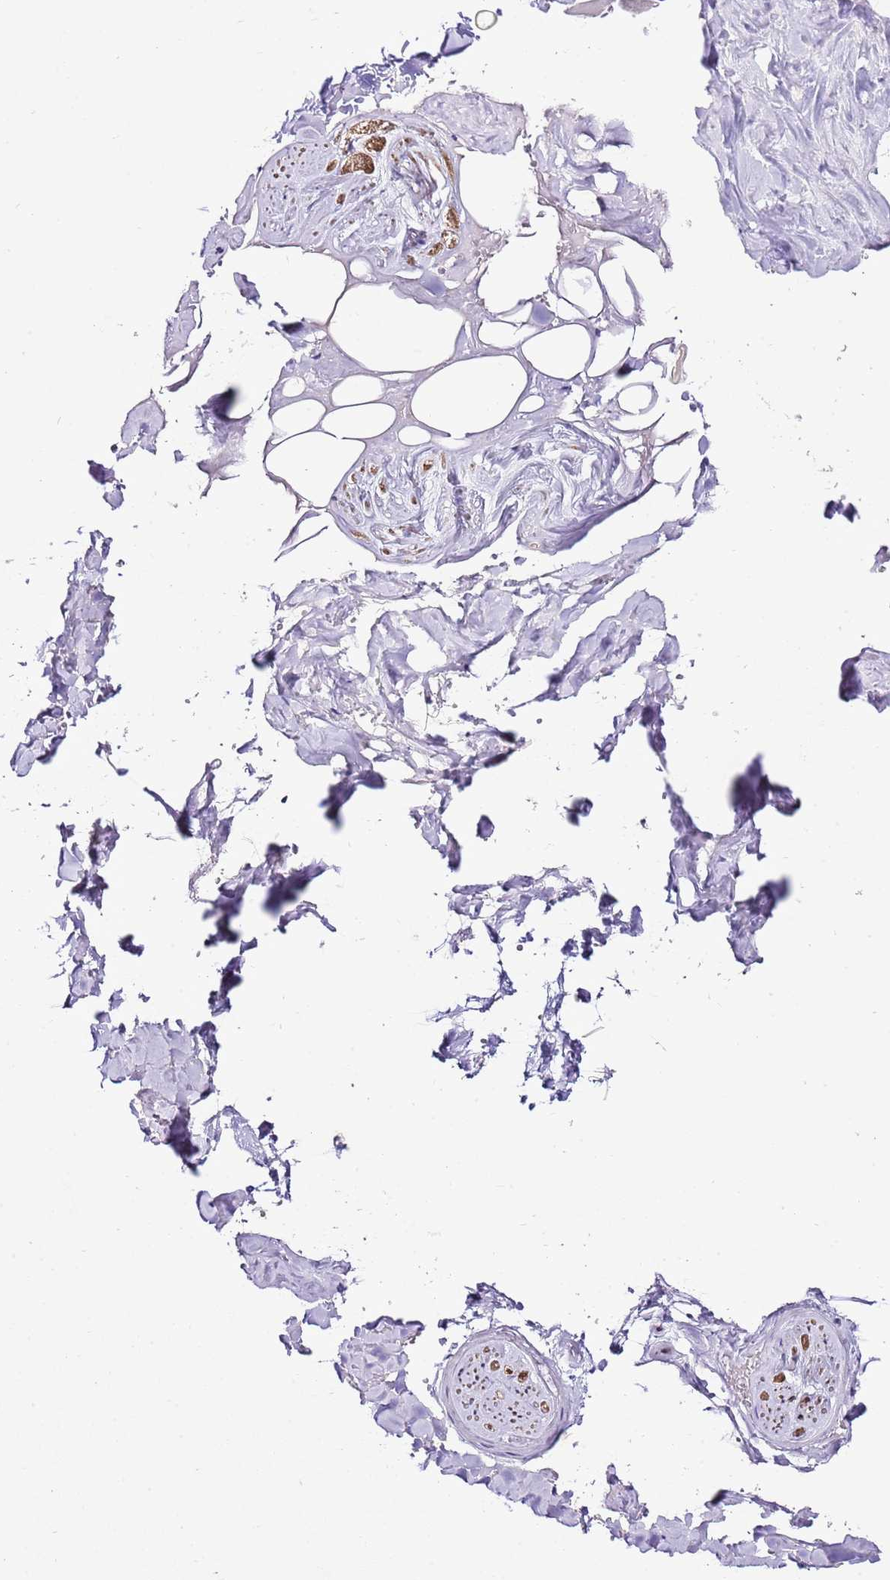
{"staining": {"intensity": "negative", "quantity": "none", "location": "none"}, "tissue": "adipose tissue", "cell_type": "Adipocytes", "image_type": "normal", "snomed": [{"axis": "morphology", "description": "Normal tissue, NOS"}, {"axis": "topography", "description": "Salivary gland"}, {"axis": "topography", "description": "Peripheral nerve tissue"}], "caption": "A high-resolution image shows immunohistochemistry staining of benign adipose tissue, which reveals no significant staining in adipocytes. (DAB immunohistochemistry with hematoxylin counter stain).", "gene": "IZUMO4", "patient": {"sex": "male", "age": 38}}